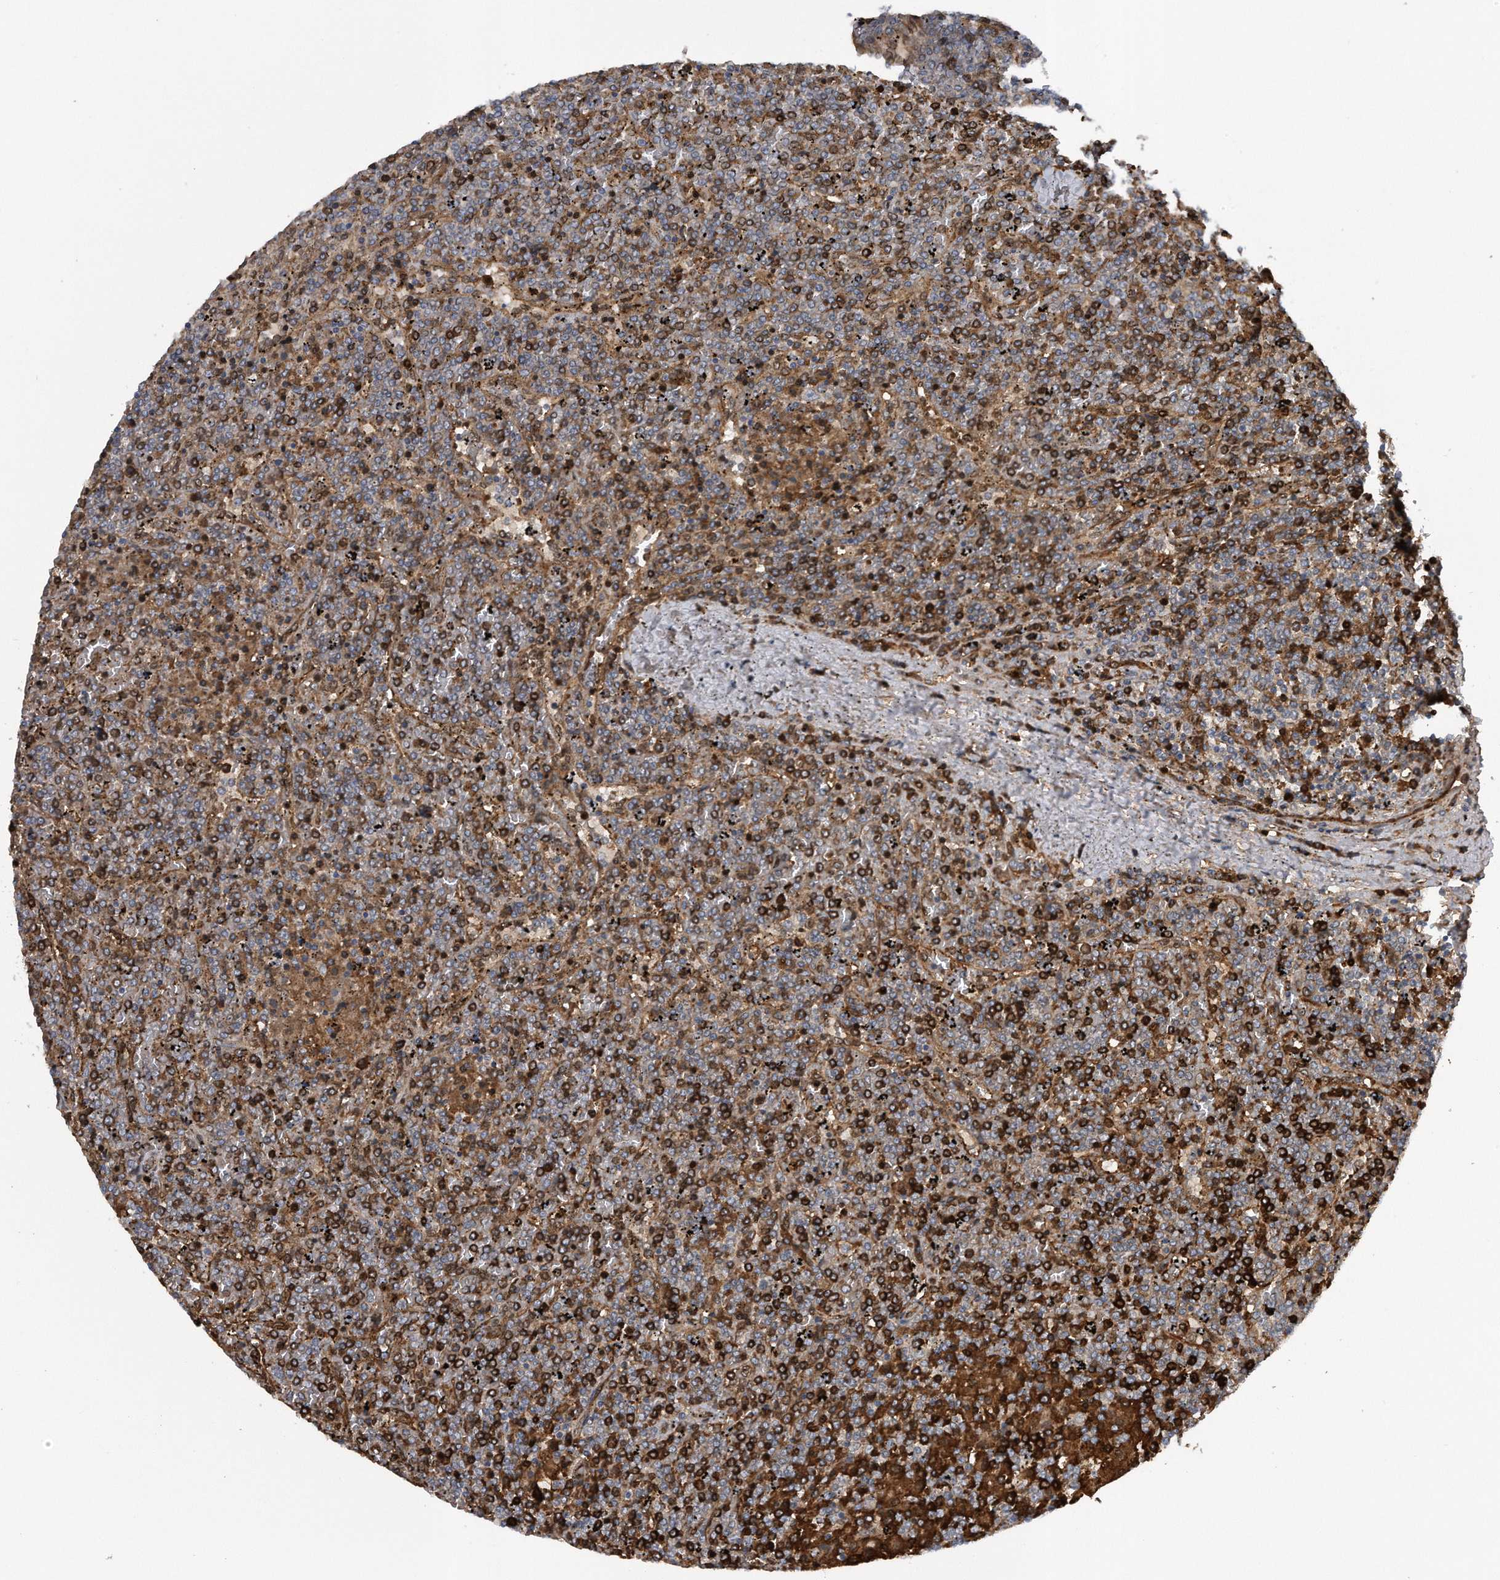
{"staining": {"intensity": "moderate", "quantity": "25%-75%", "location": "cytoplasmic/membranous"}, "tissue": "lymphoma", "cell_type": "Tumor cells", "image_type": "cancer", "snomed": [{"axis": "morphology", "description": "Malignant lymphoma, non-Hodgkin's type, Low grade"}, {"axis": "topography", "description": "Spleen"}], "caption": "Human lymphoma stained with a brown dye demonstrates moderate cytoplasmic/membranous positive expression in about 25%-75% of tumor cells.", "gene": "ZNF79", "patient": {"sex": "female", "age": 19}}